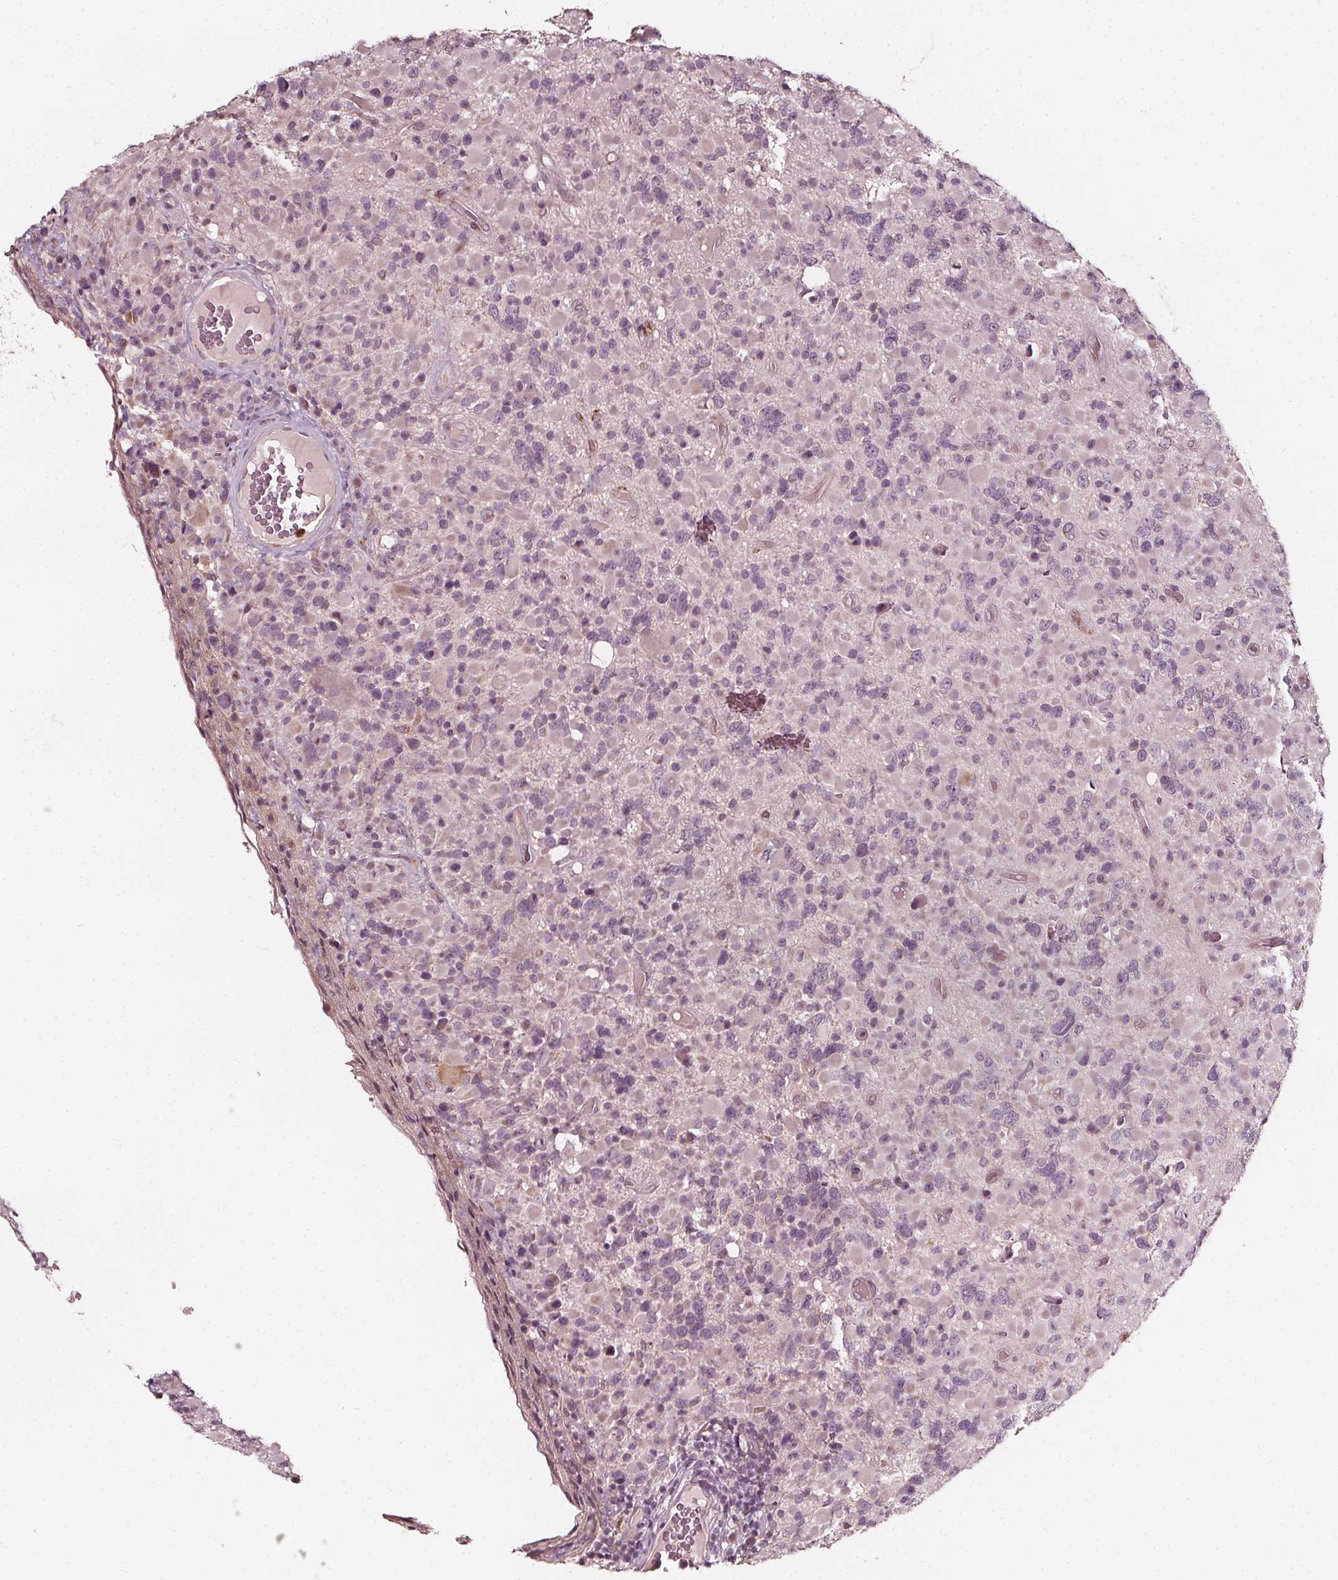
{"staining": {"intensity": "negative", "quantity": "none", "location": "none"}, "tissue": "glioma", "cell_type": "Tumor cells", "image_type": "cancer", "snomed": [{"axis": "morphology", "description": "Glioma, malignant, High grade"}, {"axis": "topography", "description": "Brain"}], "caption": "Tumor cells are negative for brown protein staining in malignant glioma (high-grade). (Stains: DAB (3,3'-diaminobenzidine) immunohistochemistry with hematoxylin counter stain, Microscopy: brightfield microscopy at high magnification).", "gene": "NPC1L1", "patient": {"sex": "female", "age": 40}}